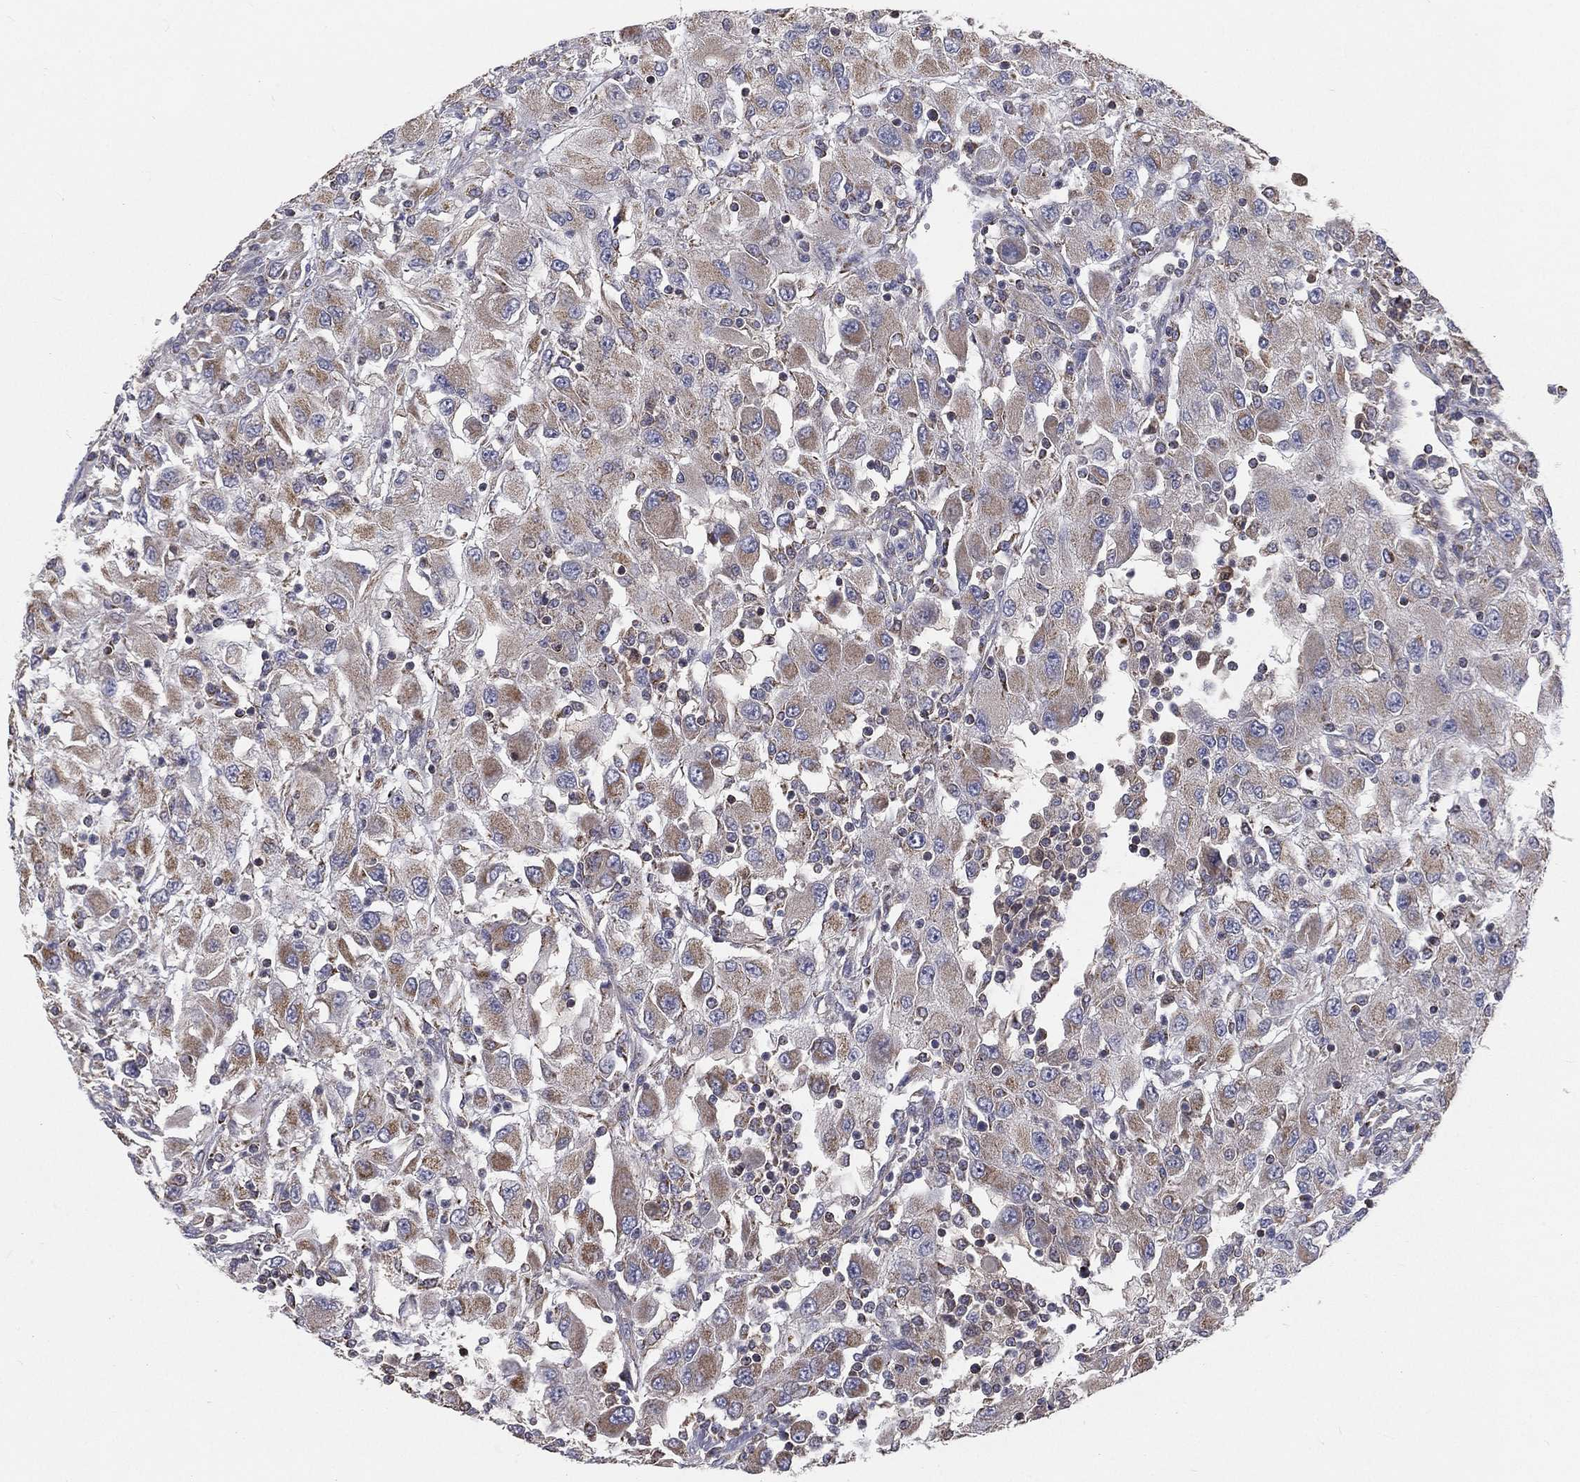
{"staining": {"intensity": "moderate", "quantity": "<25%", "location": "cytoplasmic/membranous"}, "tissue": "renal cancer", "cell_type": "Tumor cells", "image_type": "cancer", "snomed": [{"axis": "morphology", "description": "Adenocarcinoma, NOS"}, {"axis": "topography", "description": "Kidney"}], "caption": "Immunohistochemistry histopathology image of human renal adenocarcinoma stained for a protein (brown), which displays low levels of moderate cytoplasmic/membranous staining in about <25% of tumor cells.", "gene": "HADH", "patient": {"sex": "female", "age": 67}}